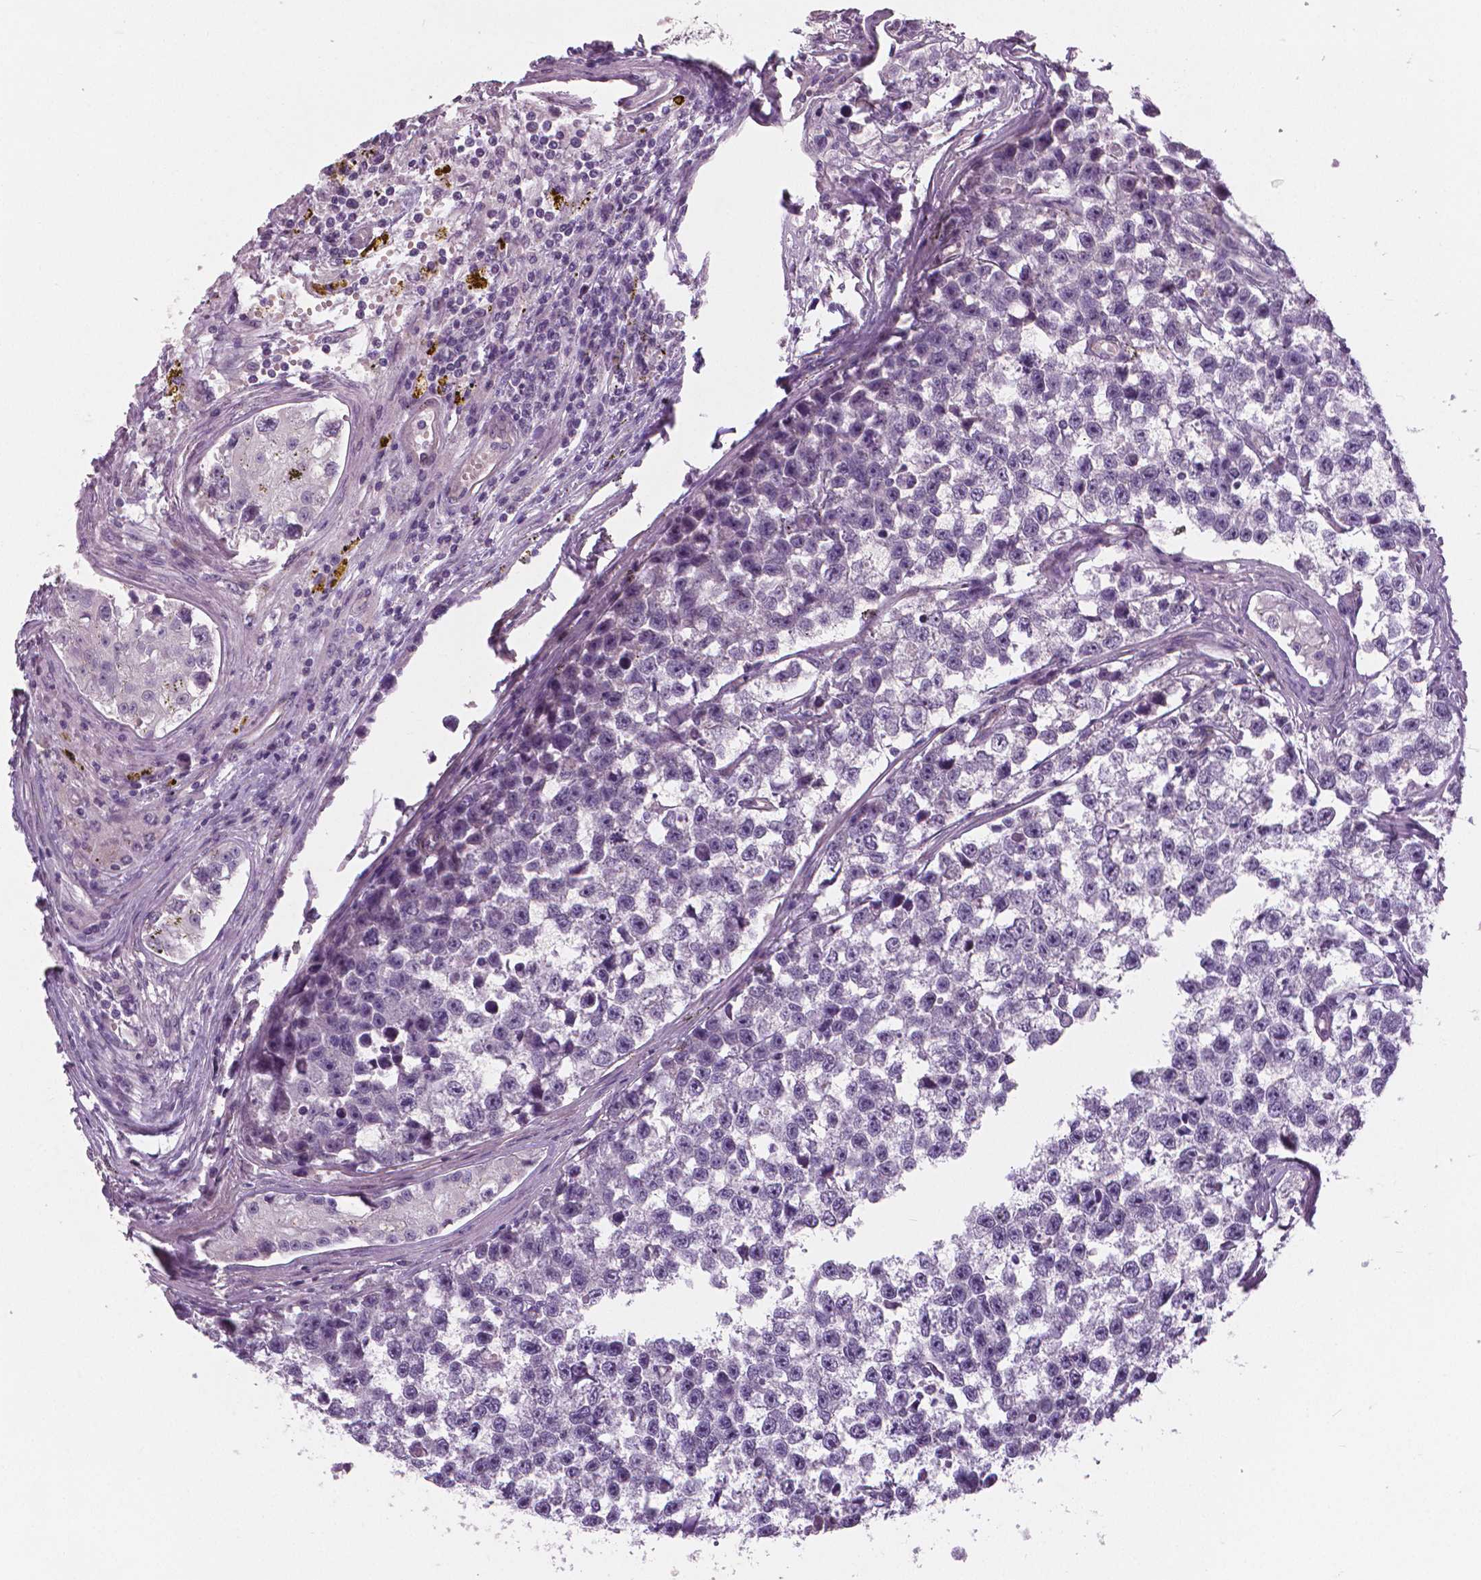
{"staining": {"intensity": "negative", "quantity": "none", "location": "none"}, "tissue": "testis cancer", "cell_type": "Tumor cells", "image_type": "cancer", "snomed": [{"axis": "morphology", "description": "Seminoma, NOS"}, {"axis": "topography", "description": "Testis"}], "caption": "This is a image of immunohistochemistry staining of seminoma (testis), which shows no positivity in tumor cells.", "gene": "FLT1", "patient": {"sex": "male", "age": 26}}